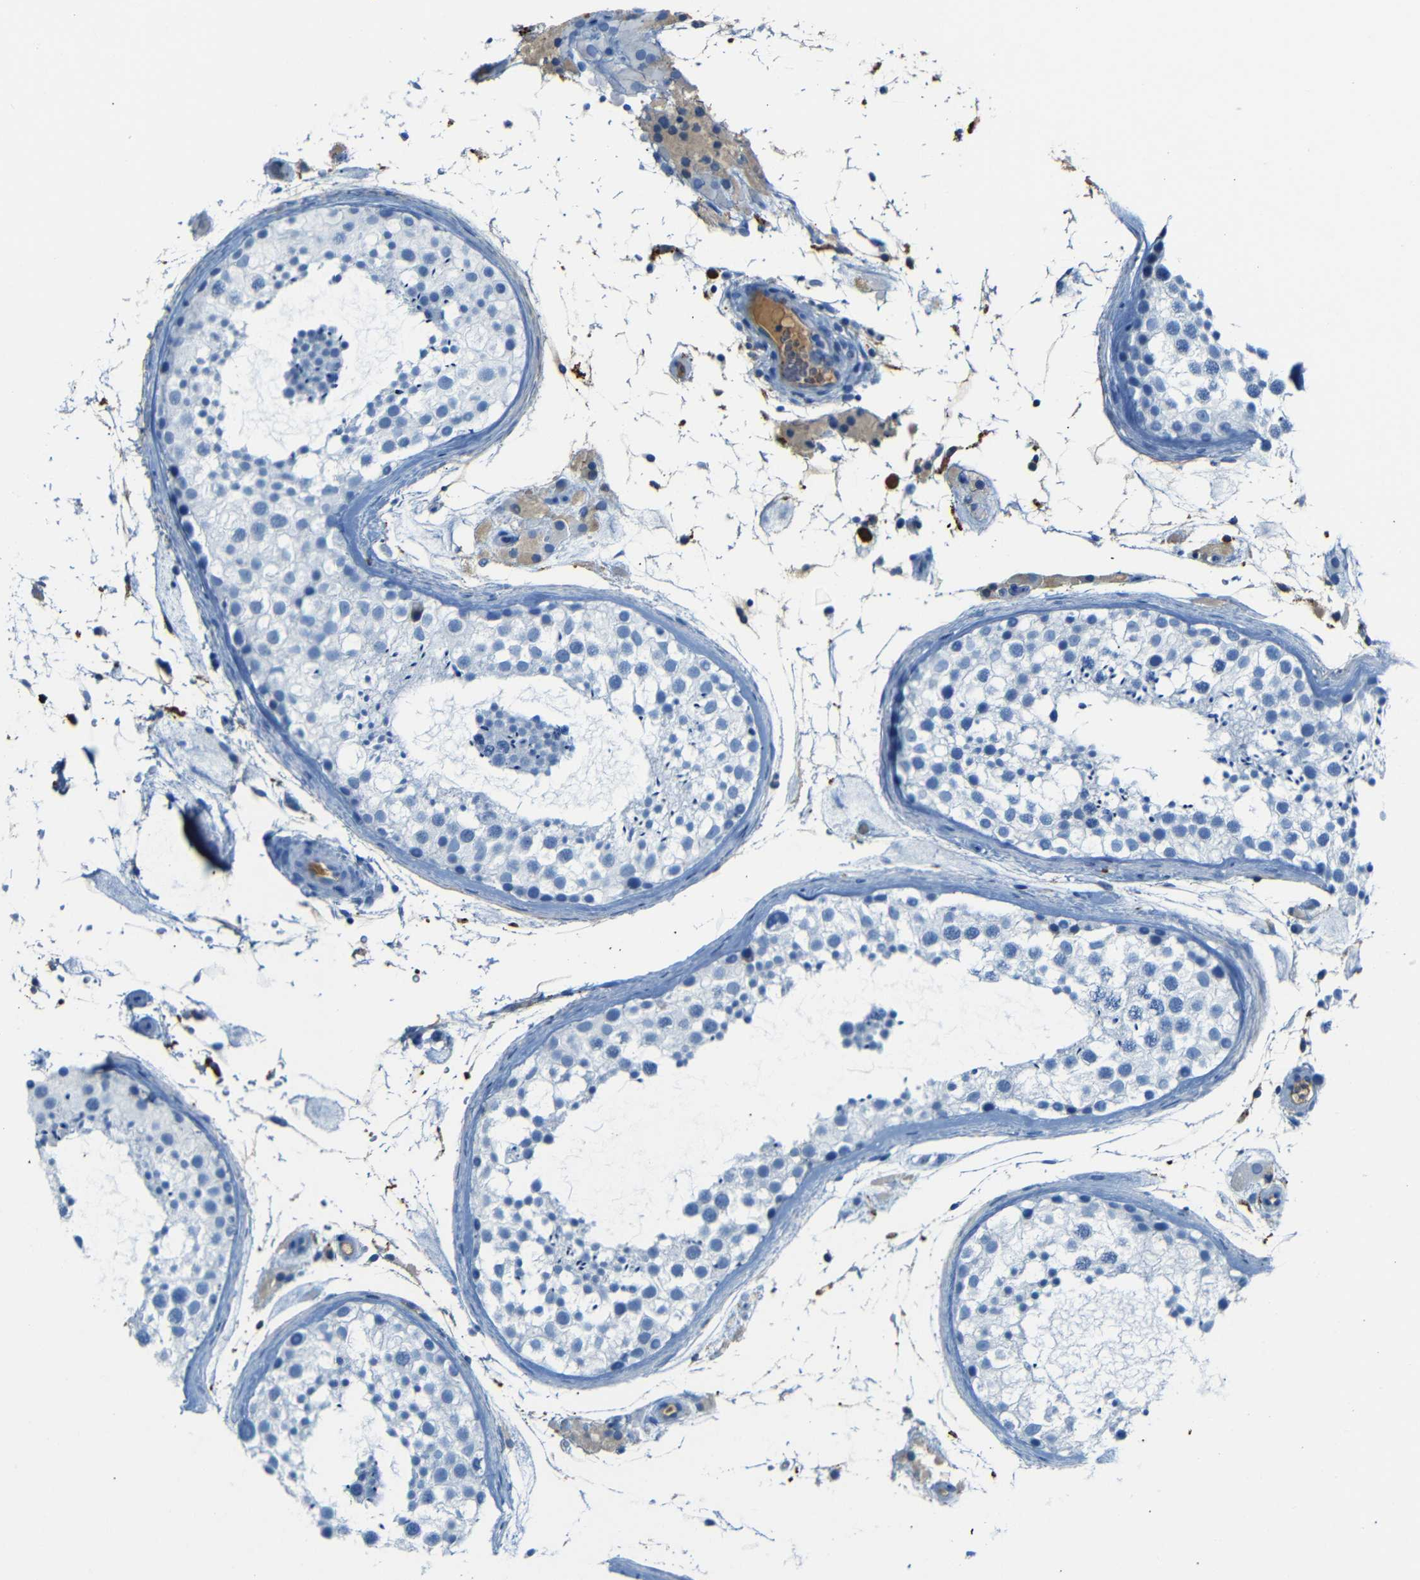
{"staining": {"intensity": "weak", "quantity": "<25%", "location": "nuclear"}, "tissue": "testis", "cell_type": "Cells in seminiferous ducts", "image_type": "normal", "snomed": [{"axis": "morphology", "description": "Normal tissue, NOS"}, {"axis": "topography", "description": "Testis"}], "caption": "The photomicrograph exhibits no significant staining in cells in seminiferous ducts of testis.", "gene": "SERPINA1", "patient": {"sex": "male", "age": 46}}